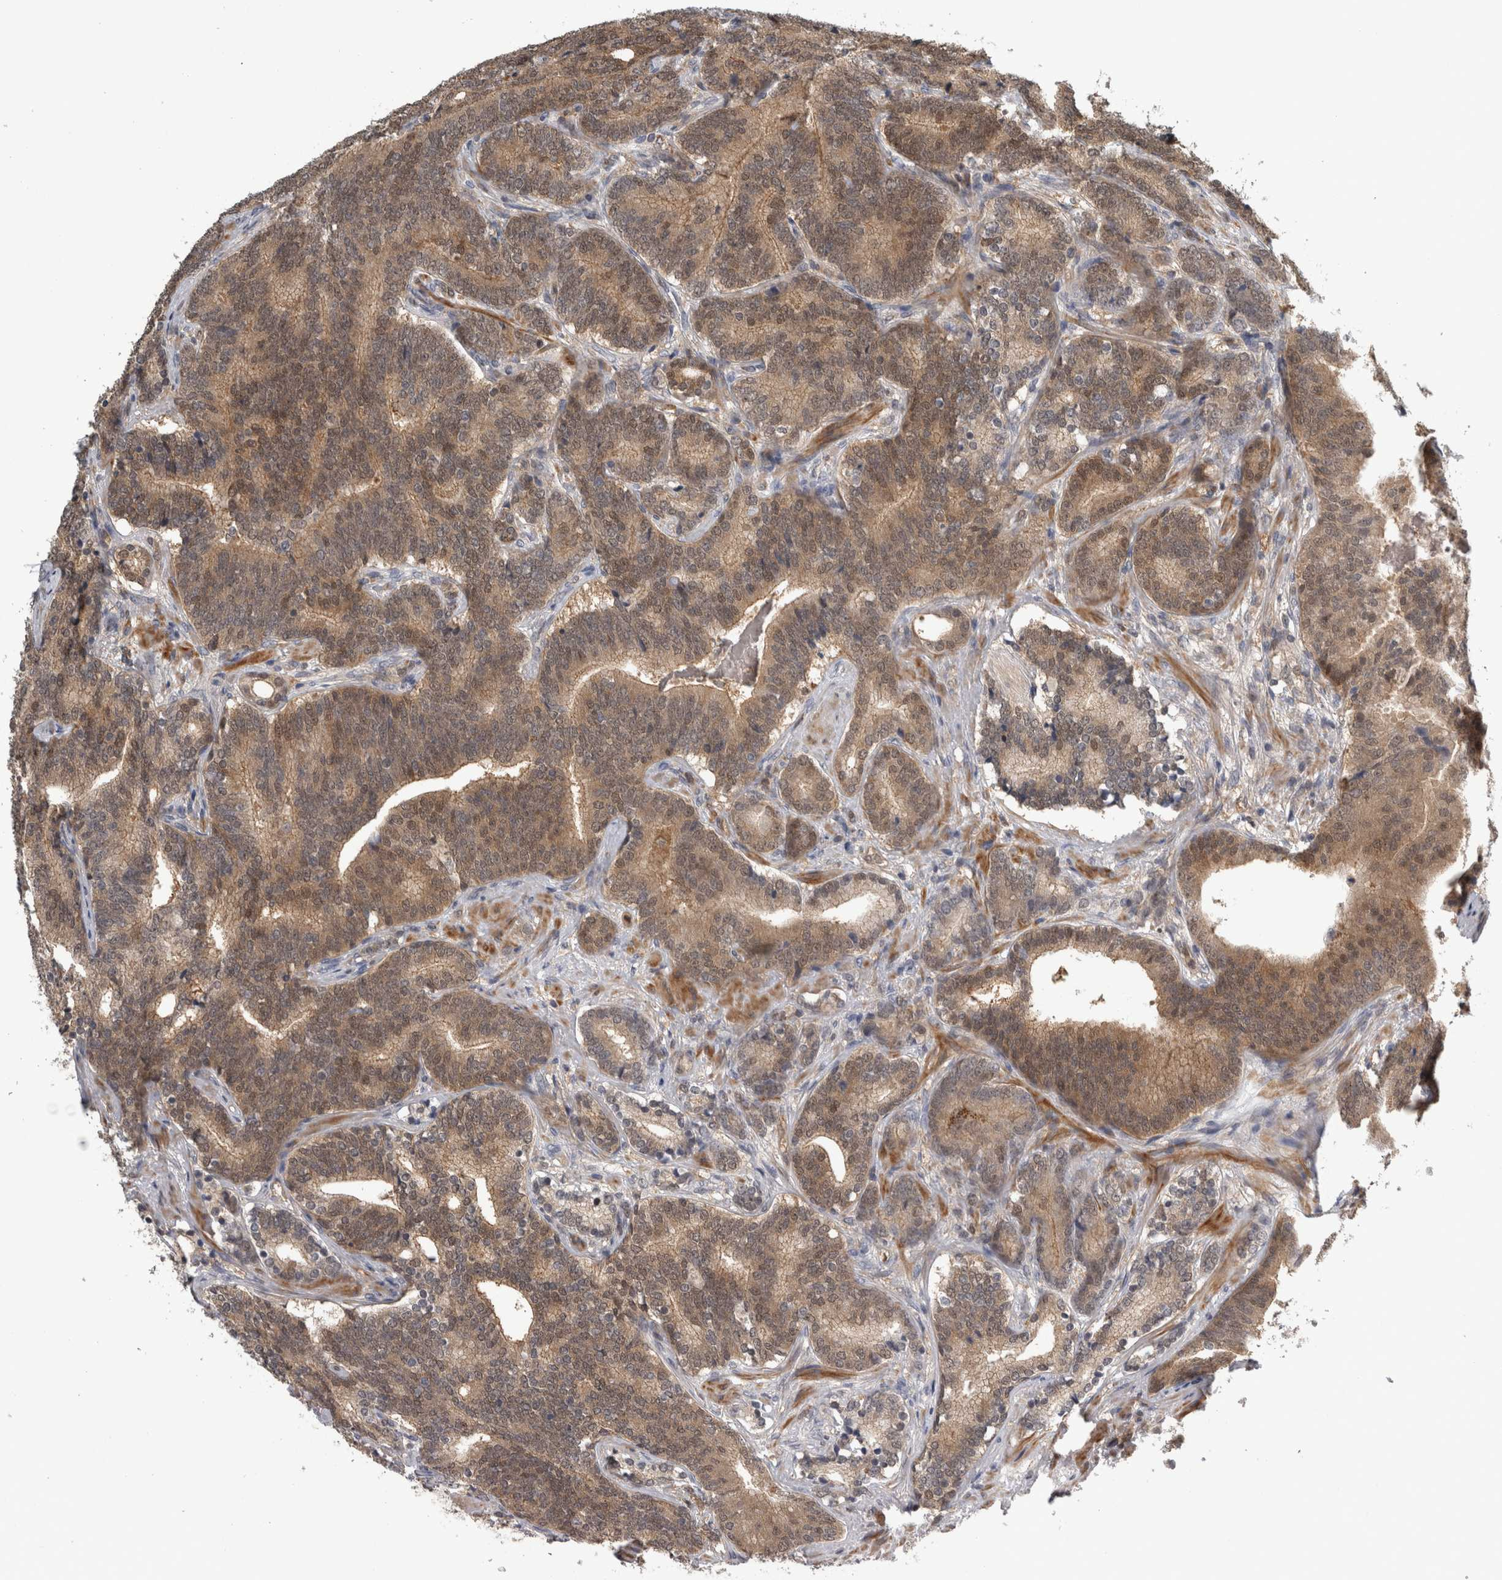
{"staining": {"intensity": "moderate", "quantity": ">75%", "location": "cytoplasmic/membranous"}, "tissue": "prostate cancer", "cell_type": "Tumor cells", "image_type": "cancer", "snomed": [{"axis": "morphology", "description": "Adenocarcinoma, High grade"}, {"axis": "topography", "description": "Prostate"}], "caption": "This micrograph displays immunohistochemistry staining of prostate adenocarcinoma (high-grade), with medium moderate cytoplasmic/membranous positivity in about >75% of tumor cells.", "gene": "NAPRT", "patient": {"sex": "male", "age": 55}}